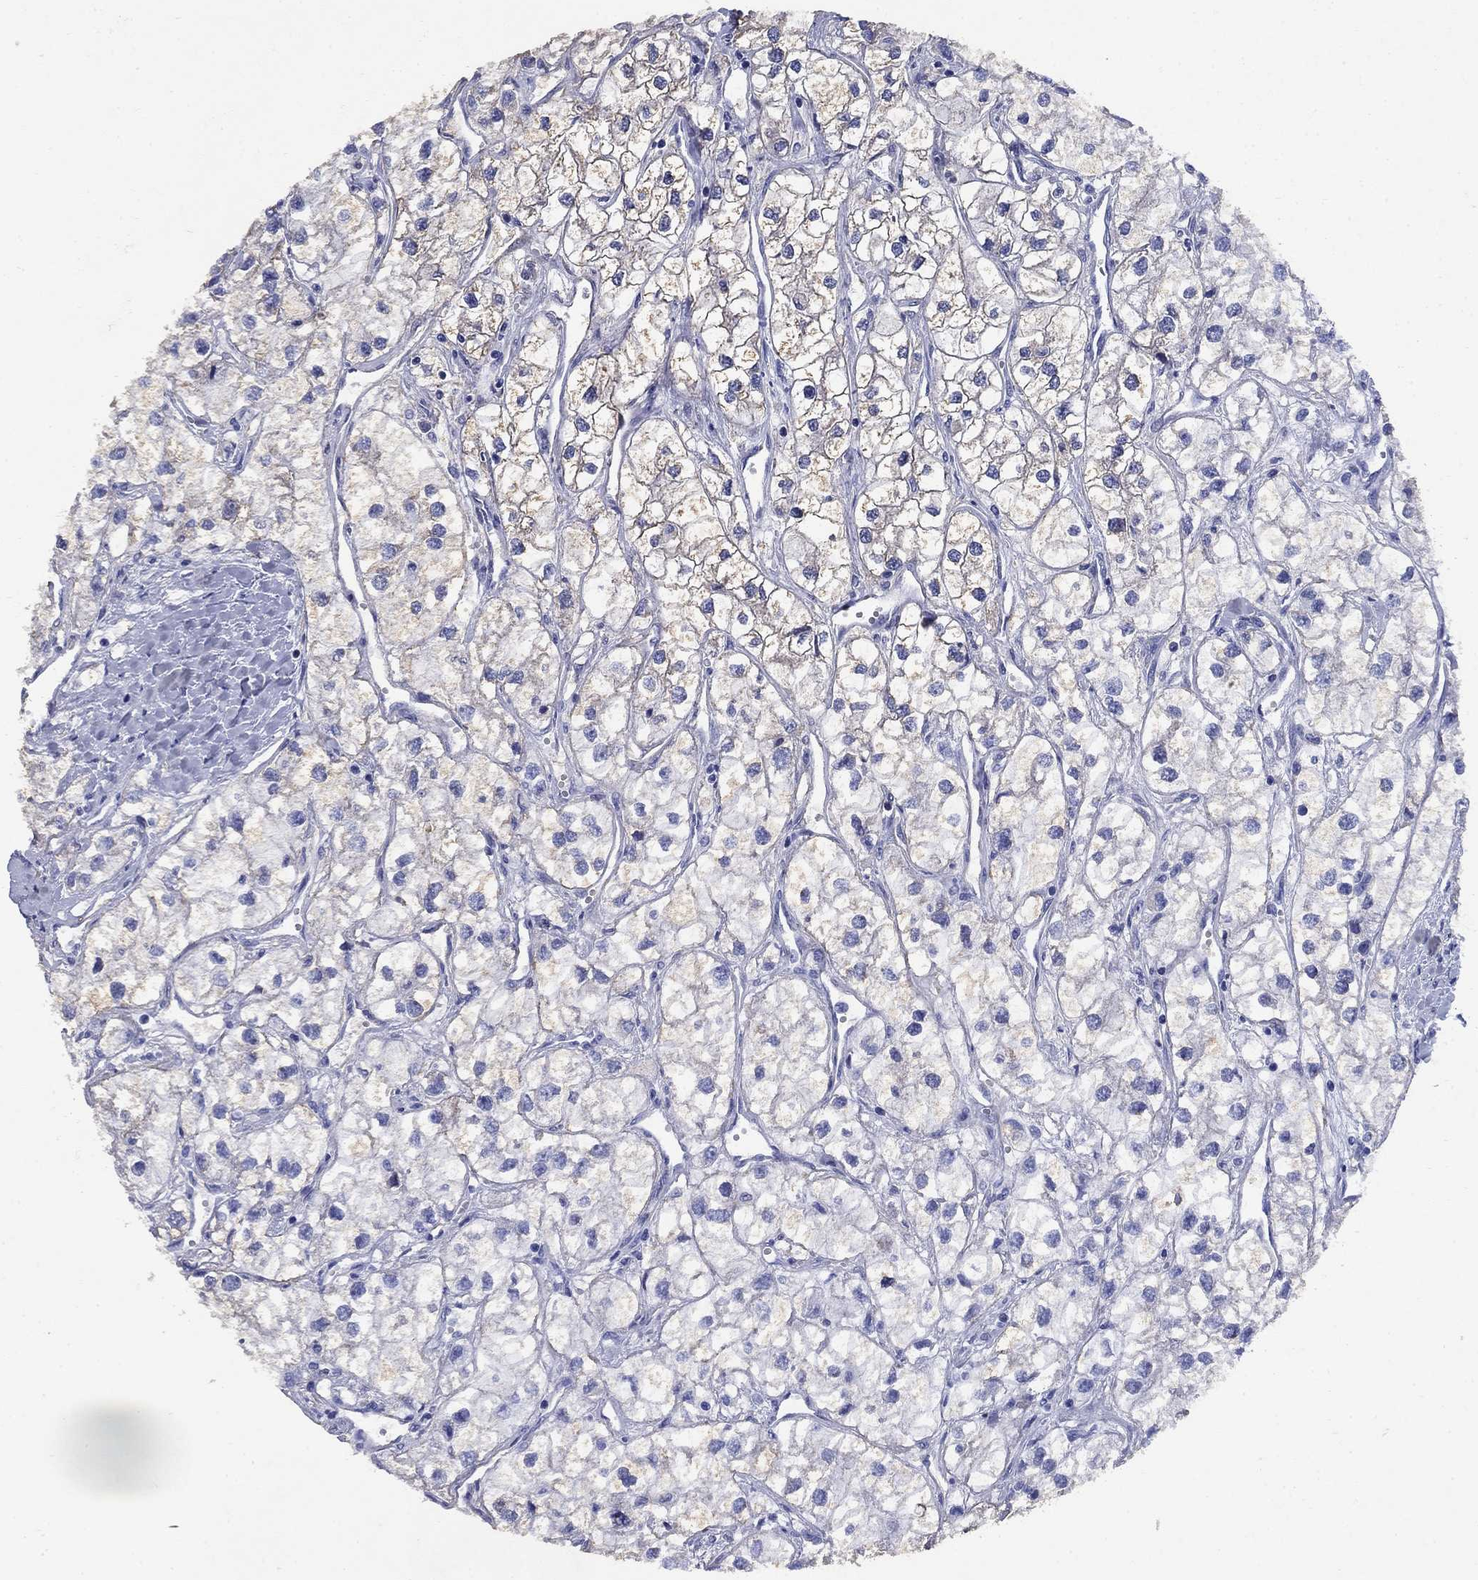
{"staining": {"intensity": "weak", "quantity": "<25%", "location": "cytoplasmic/membranous"}, "tissue": "renal cancer", "cell_type": "Tumor cells", "image_type": "cancer", "snomed": [{"axis": "morphology", "description": "Adenocarcinoma, NOS"}, {"axis": "topography", "description": "Kidney"}], "caption": "Renal cancer (adenocarcinoma) was stained to show a protein in brown. There is no significant expression in tumor cells.", "gene": "CD1A", "patient": {"sex": "male", "age": 59}}